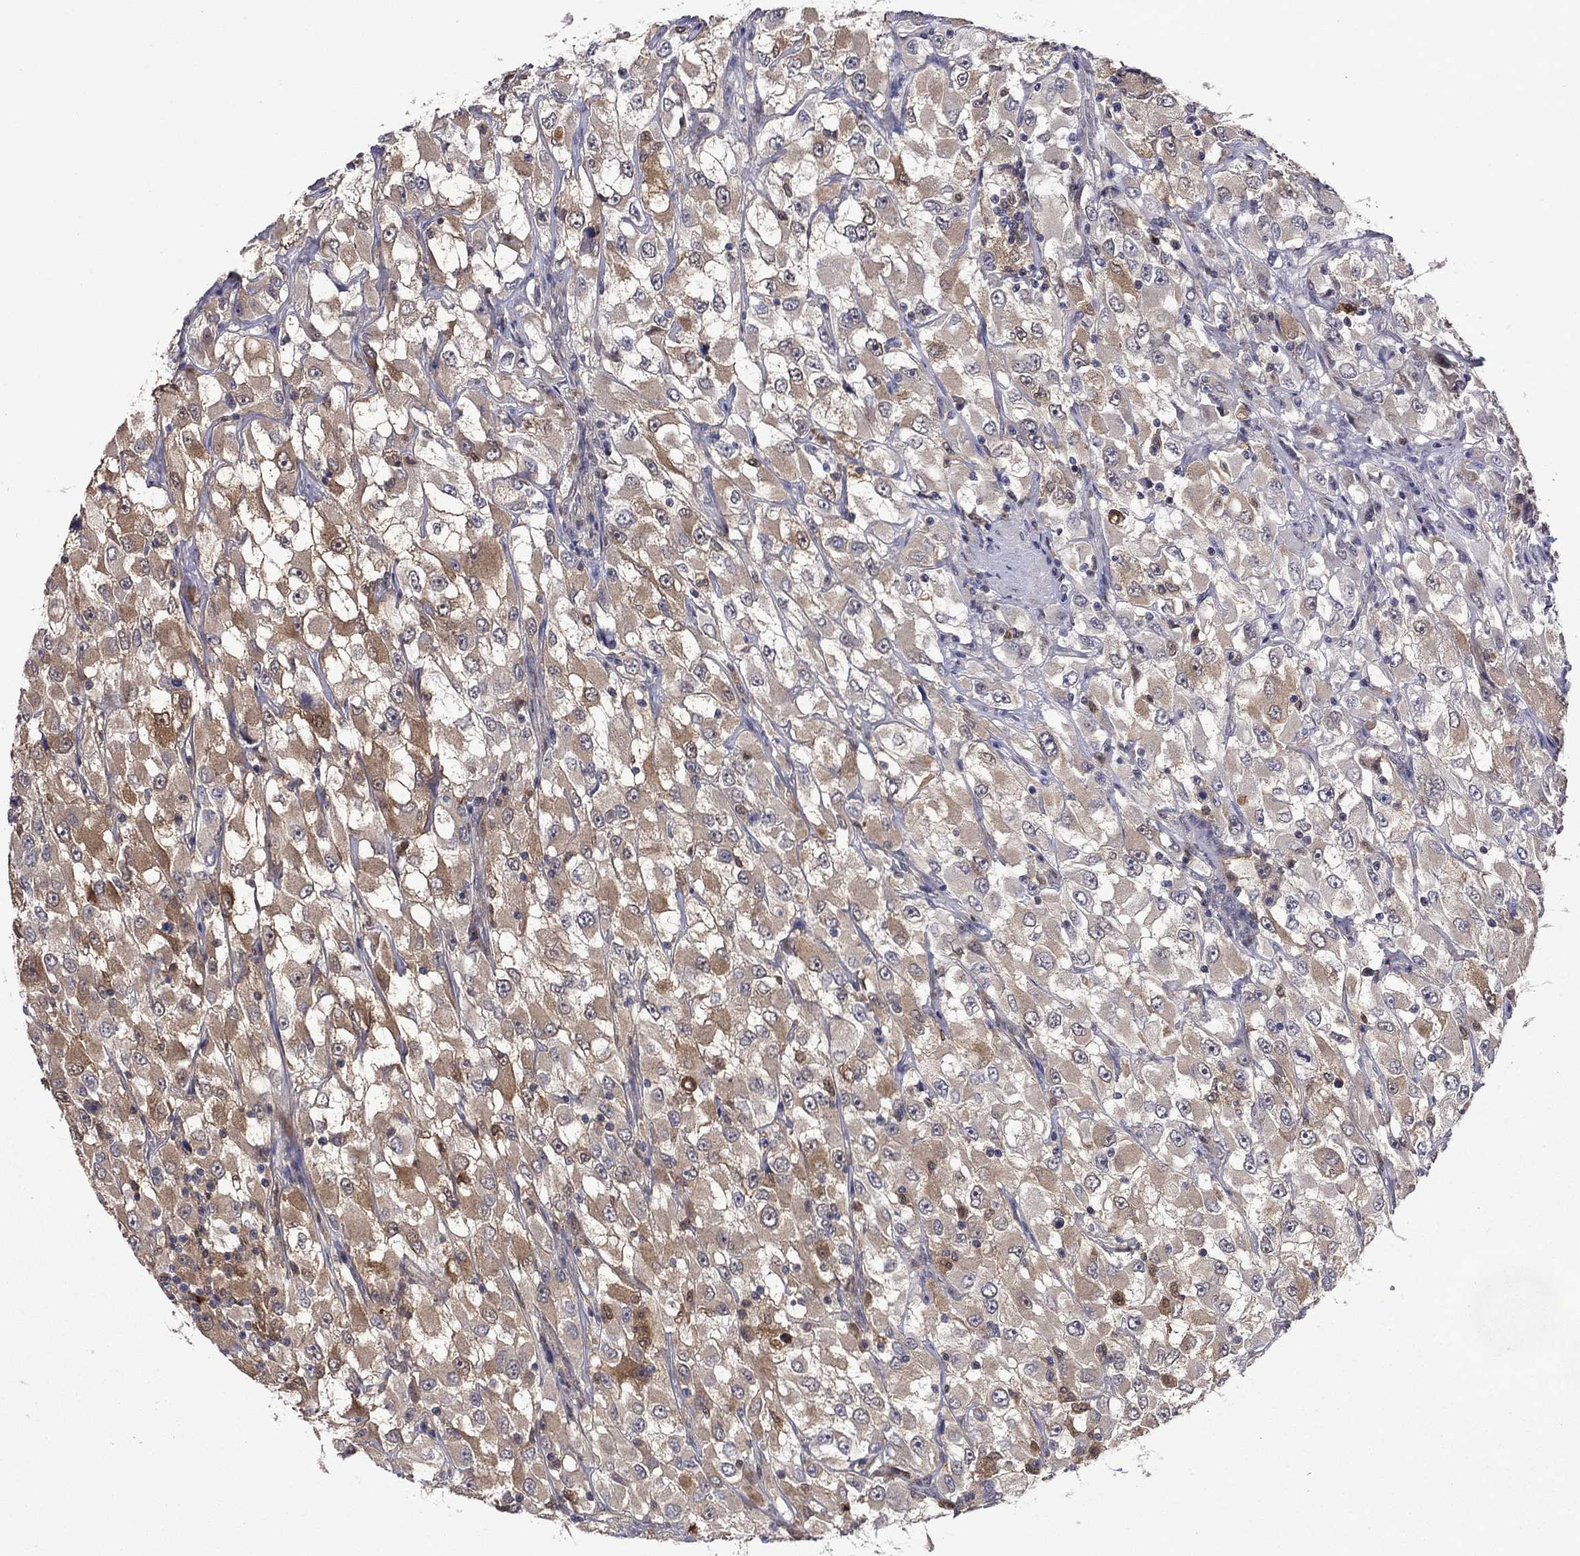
{"staining": {"intensity": "weak", "quantity": "25%-75%", "location": "cytoplasmic/membranous"}, "tissue": "renal cancer", "cell_type": "Tumor cells", "image_type": "cancer", "snomed": [{"axis": "morphology", "description": "Adenocarcinoma, NOS"}, {"axis": "topography", "description": "Kidney"}], "caption": "Immunohistochemical staining of human renal cancer exhibits low levels of weak cytoplasmic/membranous expression in approximately 25%-75% of tumor cells.", "gene": "TPMT", "patient": {"sex": "female", "age": 52}}